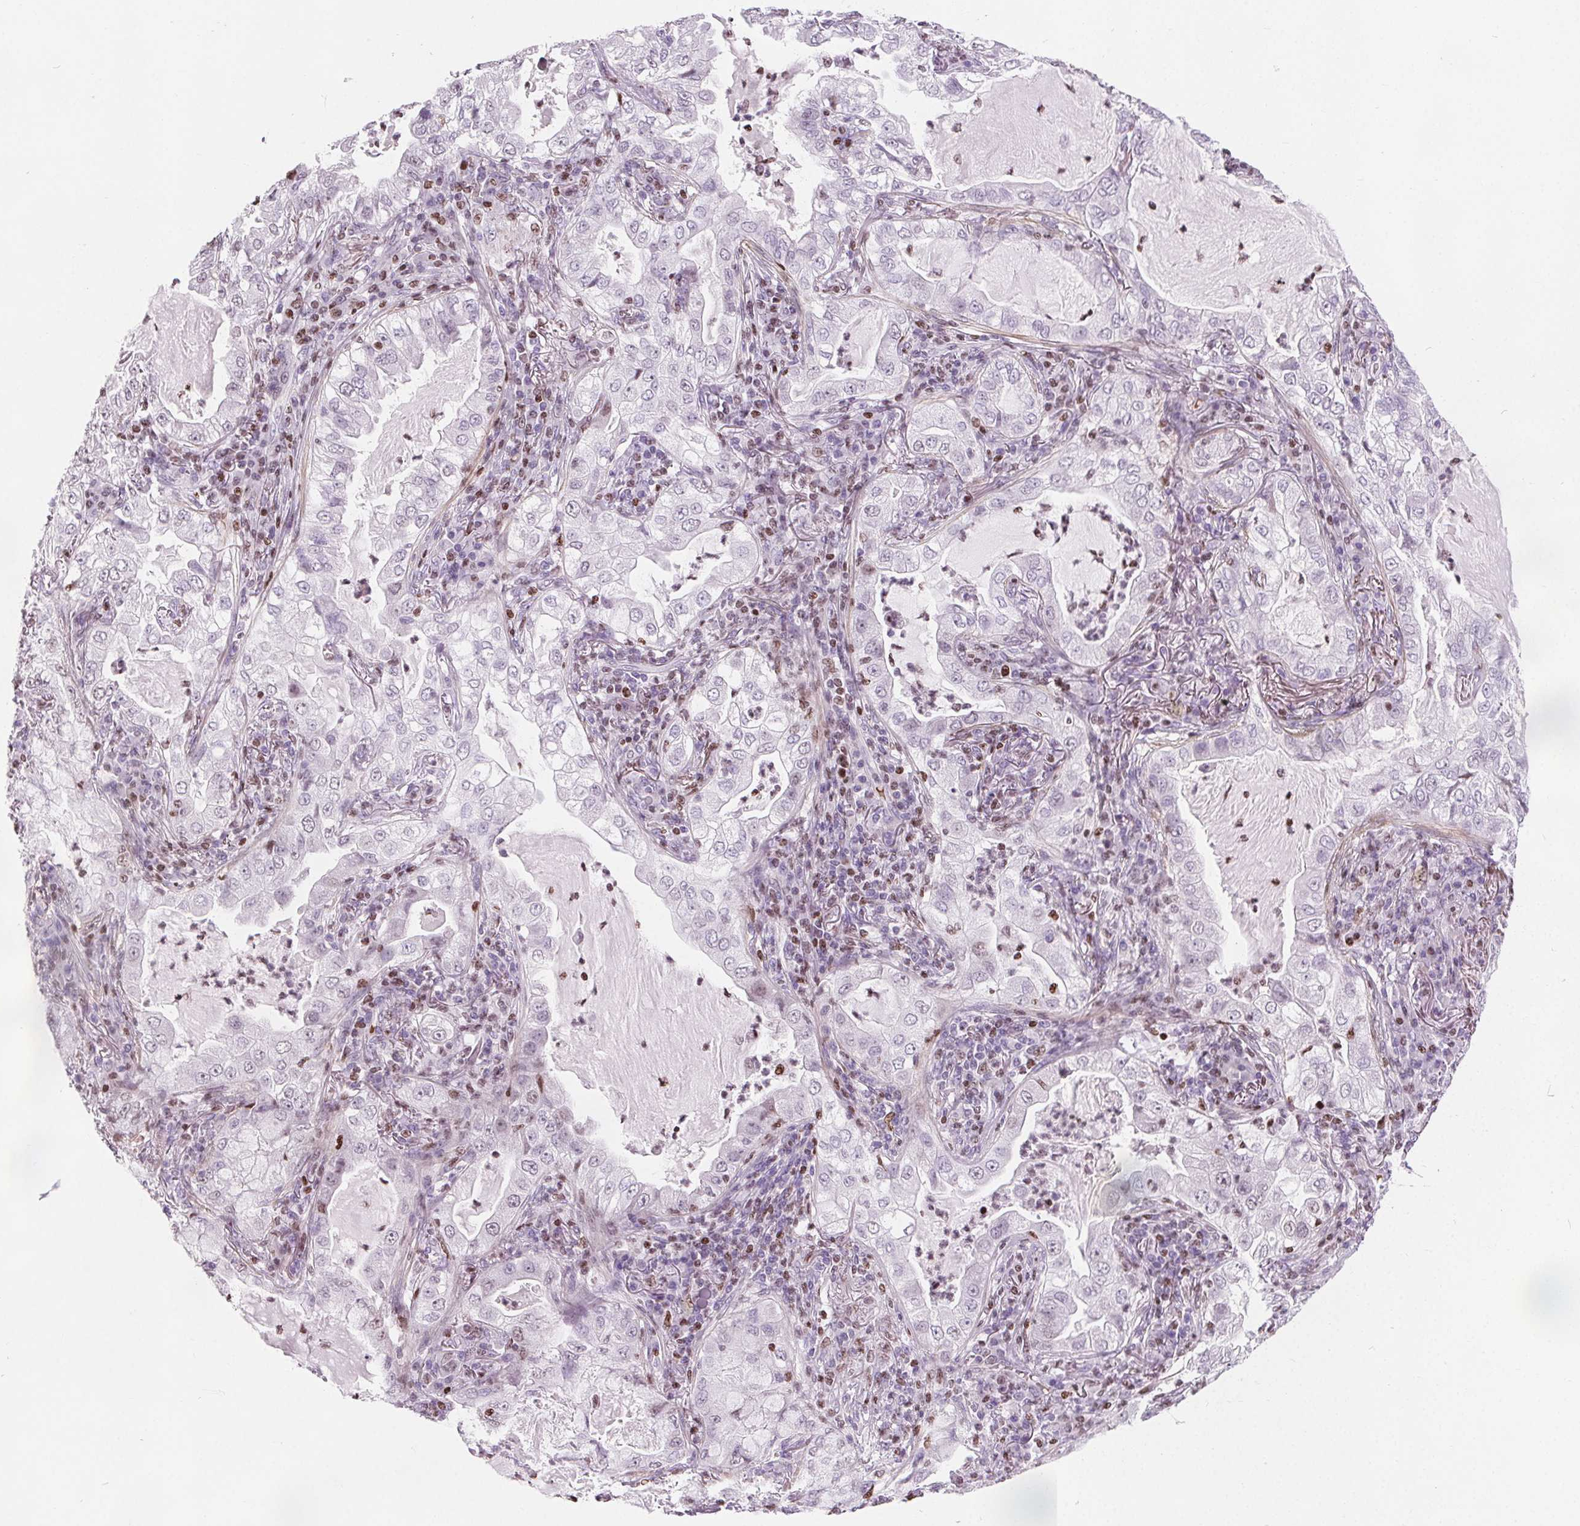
{"staining": {"intensity": "negative", "quantity": "none", "location": "none"}, "tissue": "lung cancer", "cell_type": "Tumor cells", "image_type": "cancer", "snomed": [{"axis": "morphology", "description": "Adenocarcinoma, NOS"}, {"axis": "topography", "description": "Lung"}], "caption": "The immunohistochemistry (IHC) histopathology image has no significant positivity in tumor cells of adenocarcinoma (lung) tissue.", "gene": "ISLR2", "patient": {"sex": "female", "age": 73}}